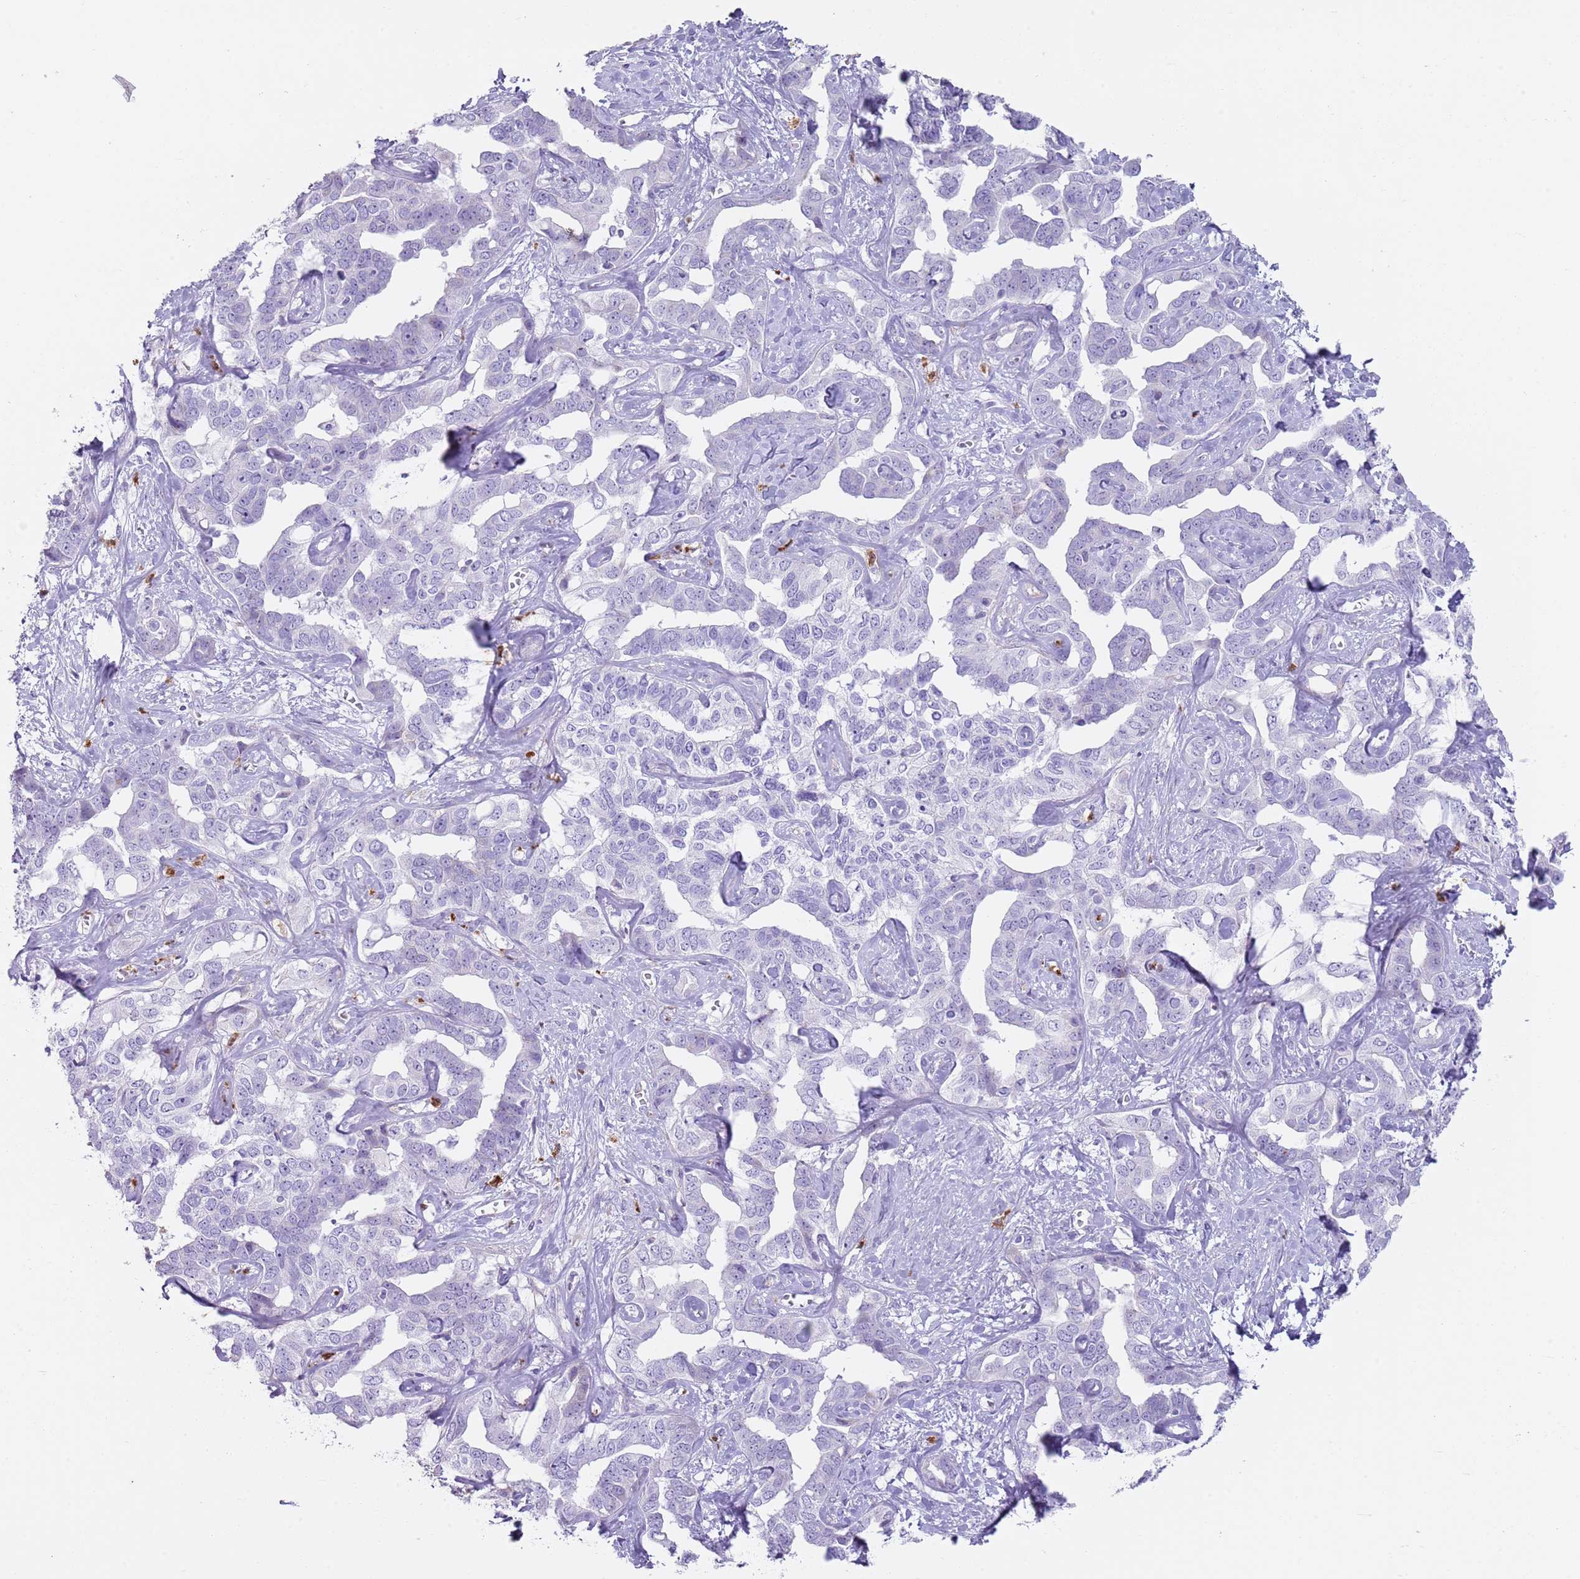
{"staining": {"intensity": "negative", "quantity": "none", "location": "none"}, "tissue": "liver cancer", "cell_type": "Tumor cells", "image_type": "cancer", "snomed": [{"axis": "morphology", "description": "Cholangiocarcinoma"}, {"axis": "topography", "description": "Liver"}], "caption": "Liver cancer was stained to show a protein in brown. There is no significant positivity in tumor cells.", "gene": "CD177", "patient": {"sex": "male", "age": 59}}